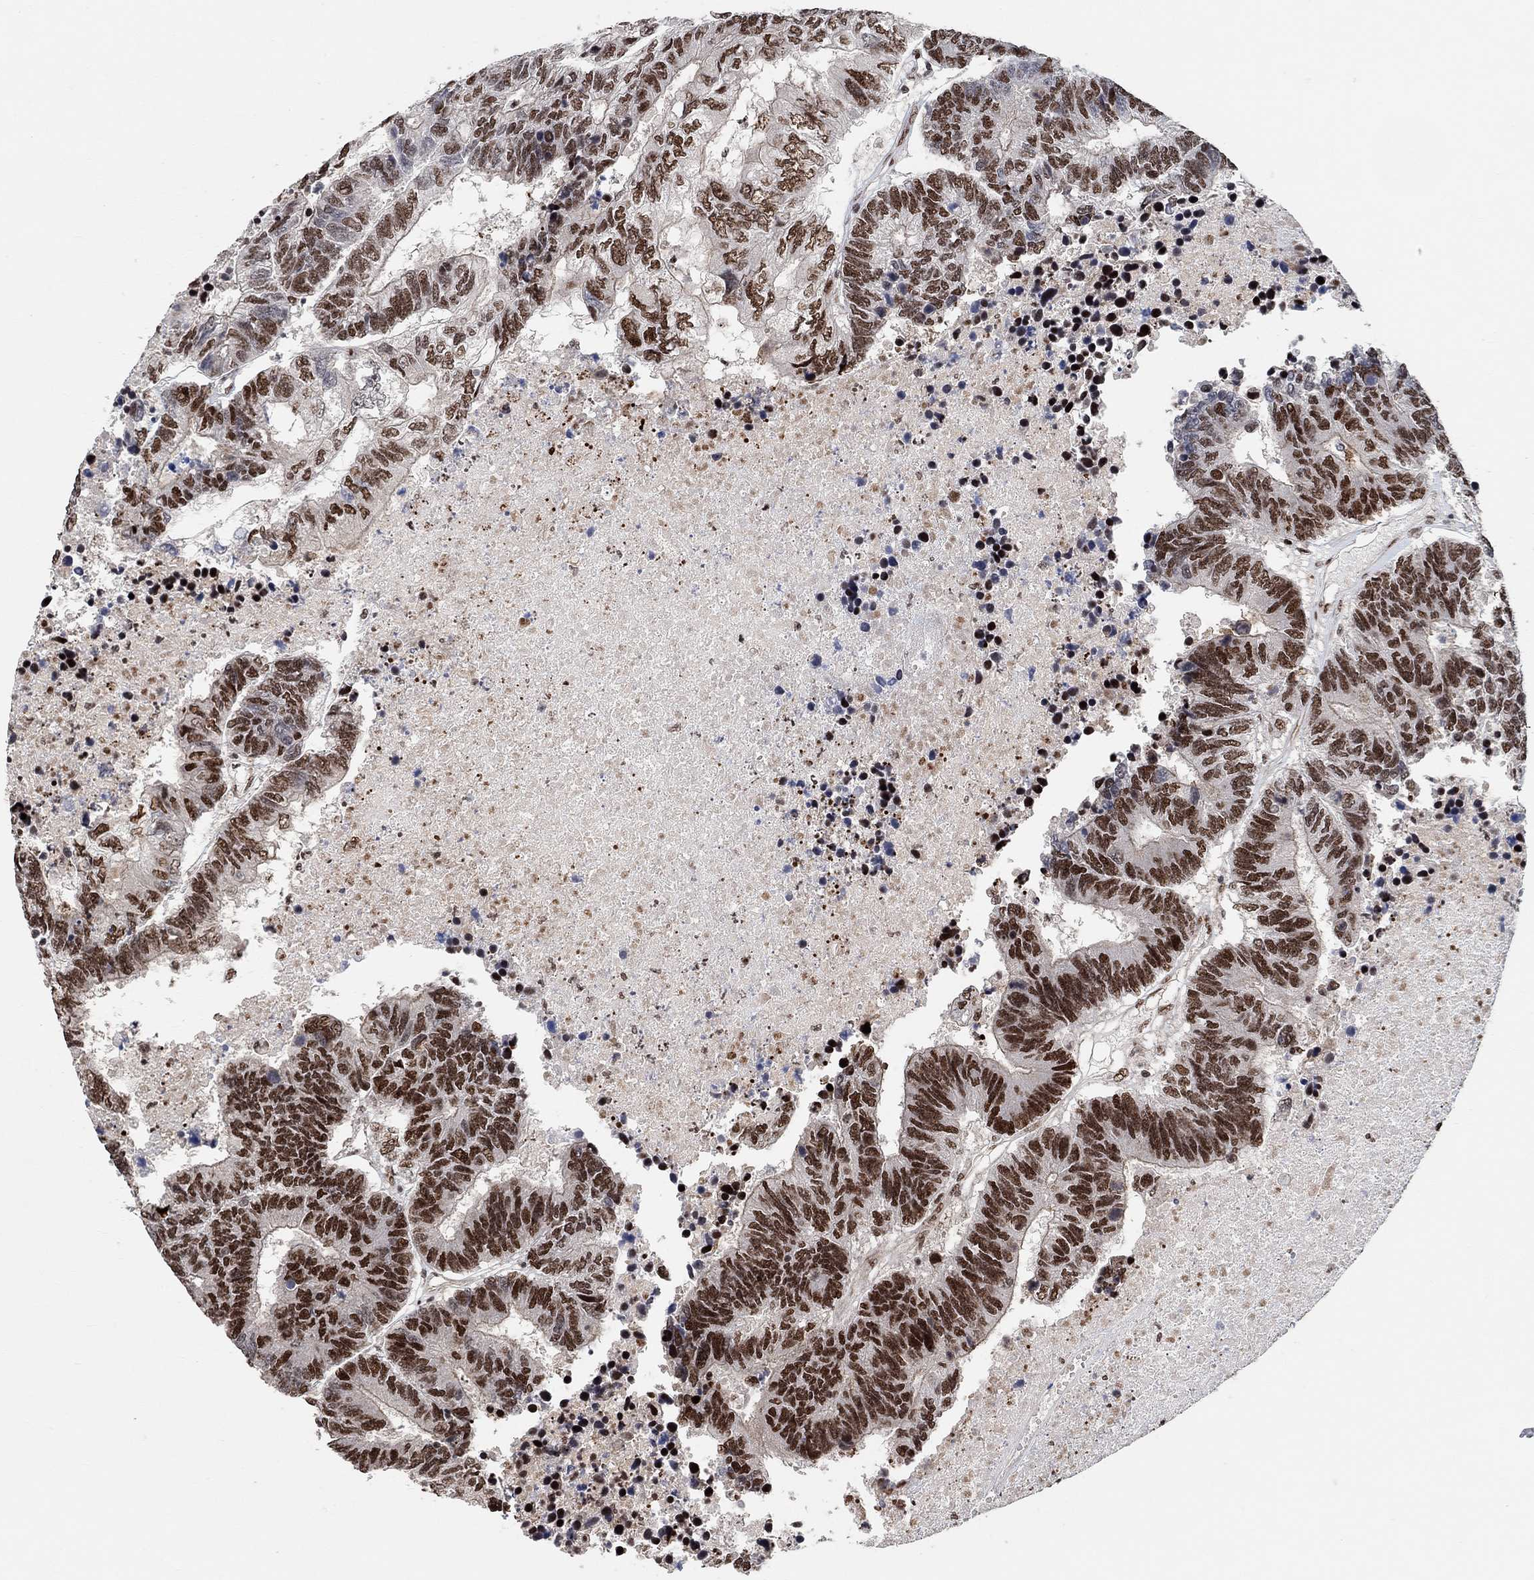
{"staining": {"intensity": "strong", "quantity": ">75%", "location": "nuclear"}, "tissue": "colorectal cancer", "cell_type": "Tumor cells", "image_type": "cancer", "snomed": [{"axis": "morphology", "description": "Adenocarcinoma, NOS"}, {"axis": "topography", "description": "Colon"}], "caption": "The immunohistochemical stain labels strong nuclear expression in tumor cells of colorectal cancer tissue.", "gene": "E4F1", "patient": {"sex": "female", "age": 48}}